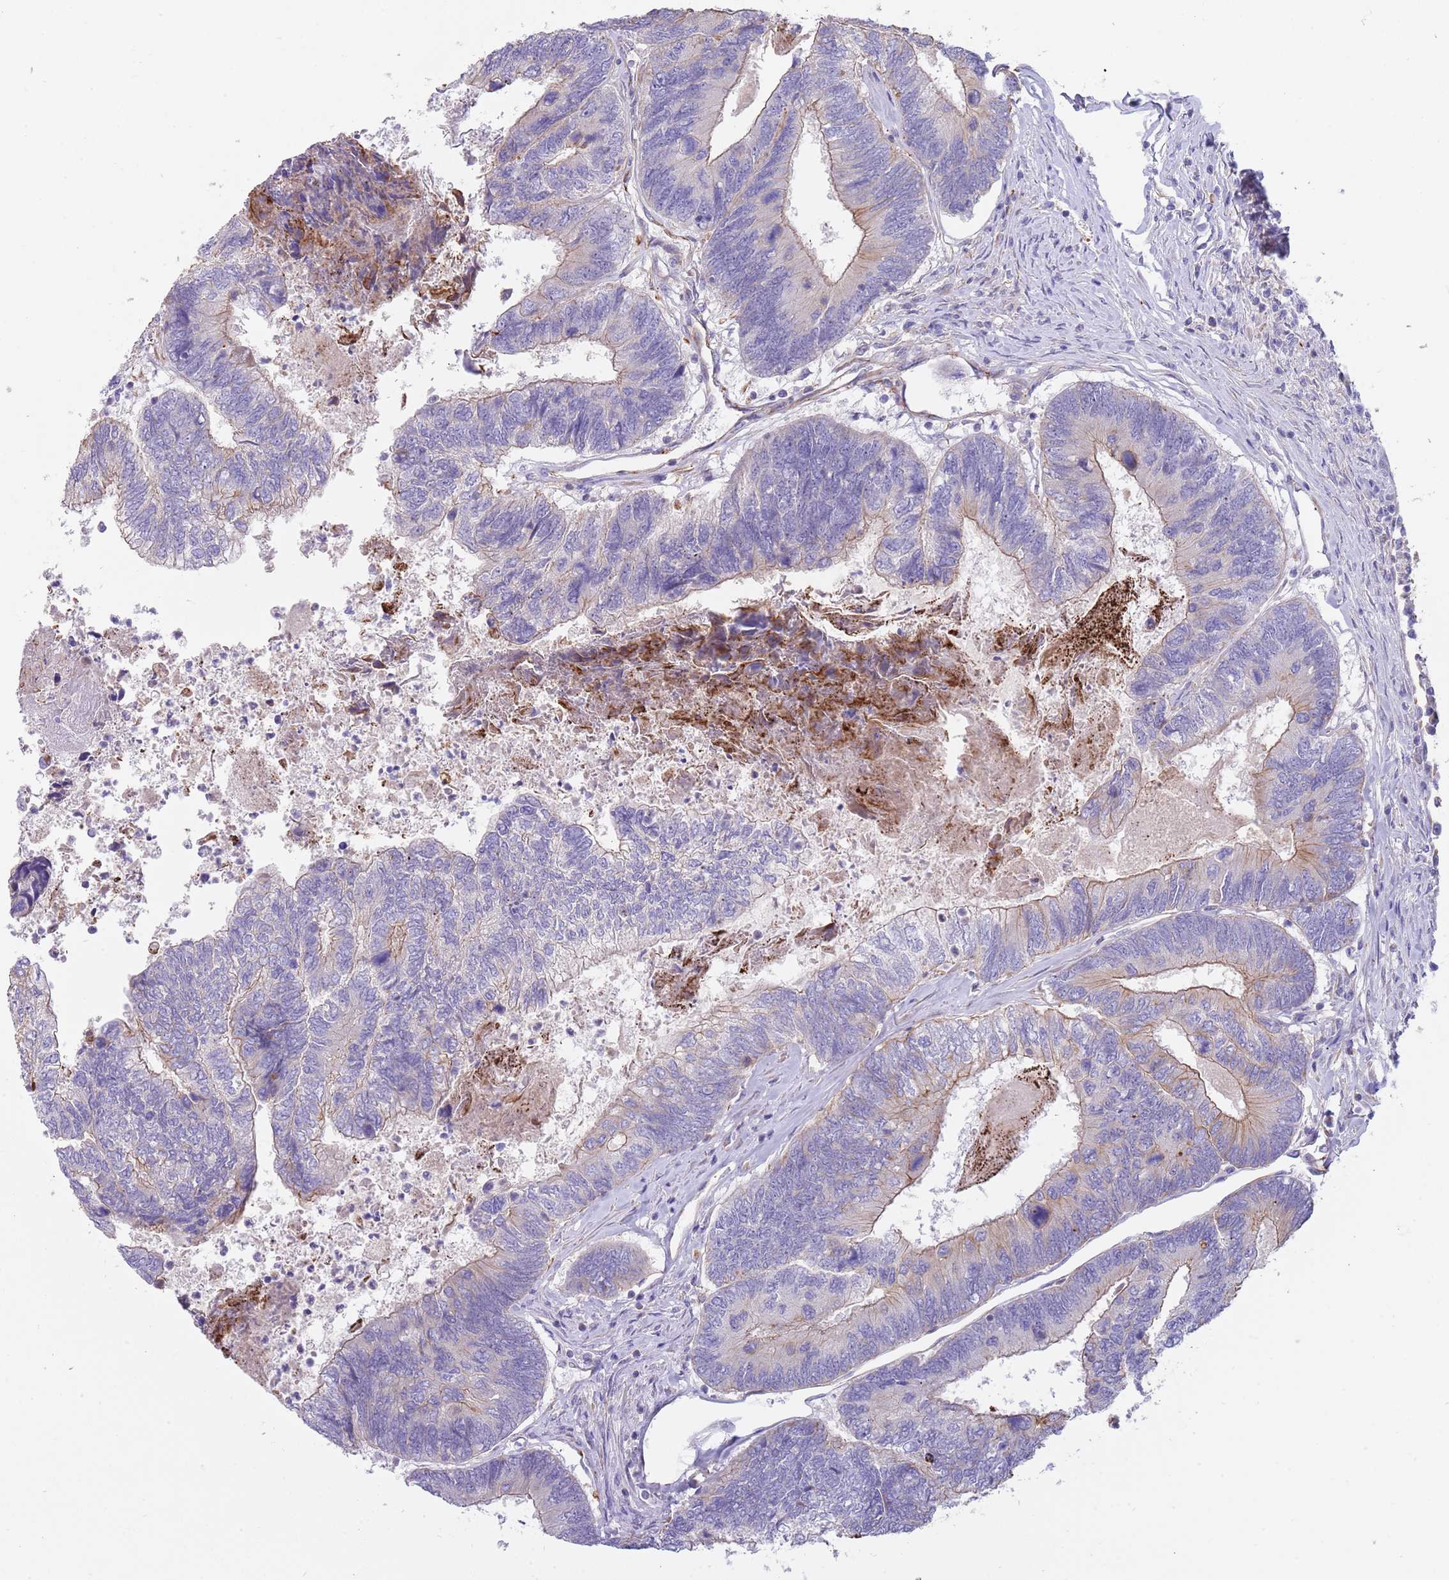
{"staining": {"intensity": "moderate", "quantity": "<25%", "location": "cytoplasmic/membranous"}, "tissue": "colorectal cancer", "cell_type": "Tumor cells", "image_type": "cancer", "snomed": [{"axis": "morphology", "description": "Adenocarcinoma, NOS"}, {"axis": "topography", "description": "Colon"}], "caption": "Immunohistochemistry micrograph of human adenocarcinoma (colorectal) stained for a protein (brown), which displays low levels of moderate cytoplasmic/membranous expression in approximately <25% of tumor cells.", "gene": "MOGAT1", "patient": {"sex": "female", "age": 67}}